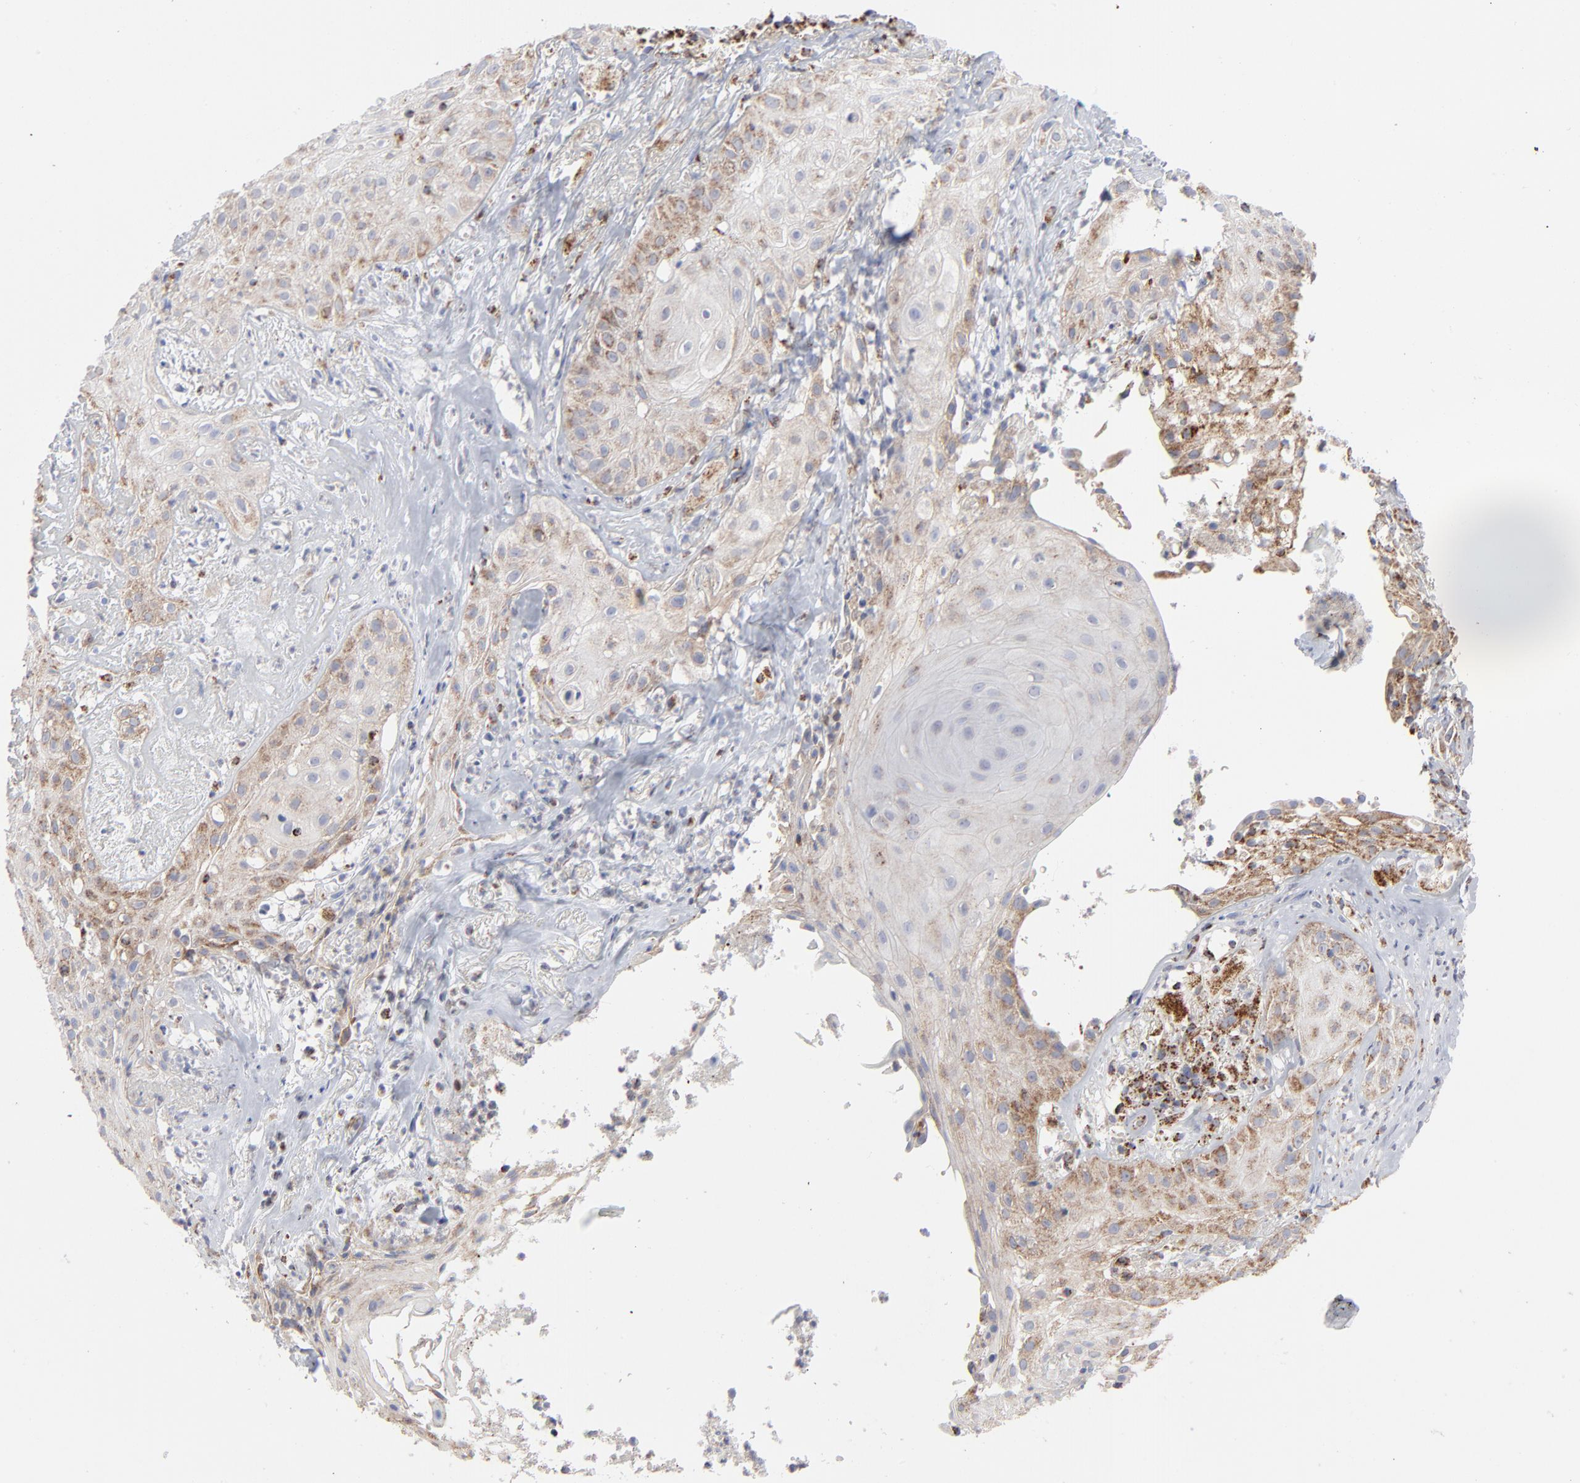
{"staining": {"intensity": "moderate", "quantity": "25%-75%", "location": "cytoplasmic/membranous"}, "tissue": "skin cancer", "cell_type": "Tumor cells", "image_type": "cancer", "snomed": [{"axis": "morphology", "description": "Squamous cell carcinoma, NOS"}, {"axis": "topography", "description": "Skin"}], "caption": "High-magnification brightfield microscopy of skin cancer stained with DAB (brown) and counterstained with hematoxylin (blue). tumor cells exhibit moderate cytoplasmic/membranous positivity is present in approximately25%-75% of cells.", "gene": "ASB3", "patient": {"sex": "male", "age": 65}}